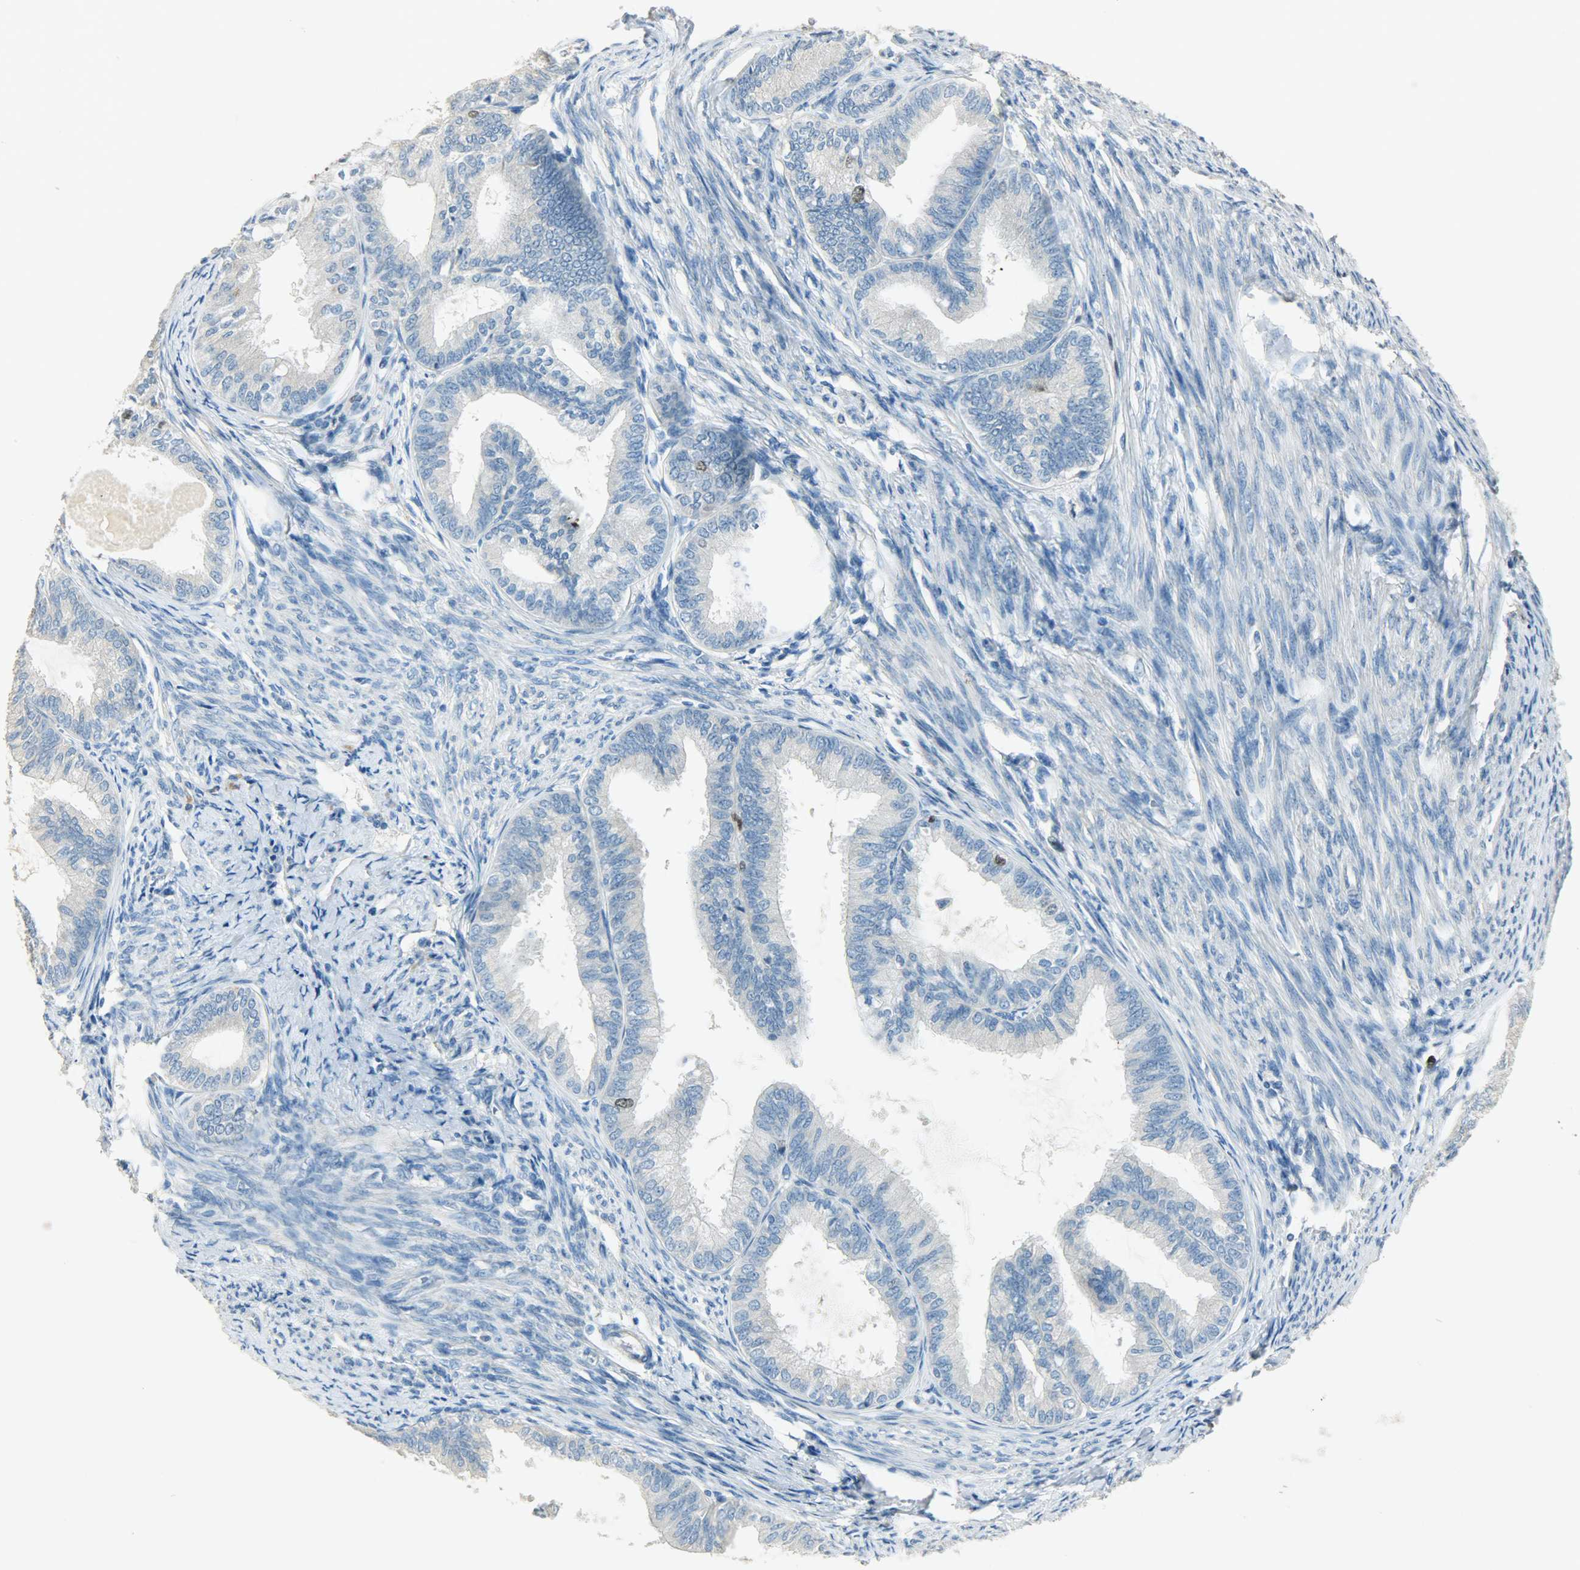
{"staining": {"intensity": "strong", "quantity": "<25%", "location": "nuclear"}, "tissue": "endometrial cancer", "cell_type": "Tumor cells", "image_type": "cancer", "snomed": [{"axis": "morphology", "description": "Adenocarcinoma, NOS"}, {"axis": "topography", "description": "Endometrium"}], "caption": "Immunohistochemistry histopathology image of human adenocarcinoma (endometrial) stained for a protein (brown), which reveals medium levels of strong nuclear expression in approximately <25% of tumor cells.", "gene": "TPX2", "patient": {"sex": "female", "age": 86}}